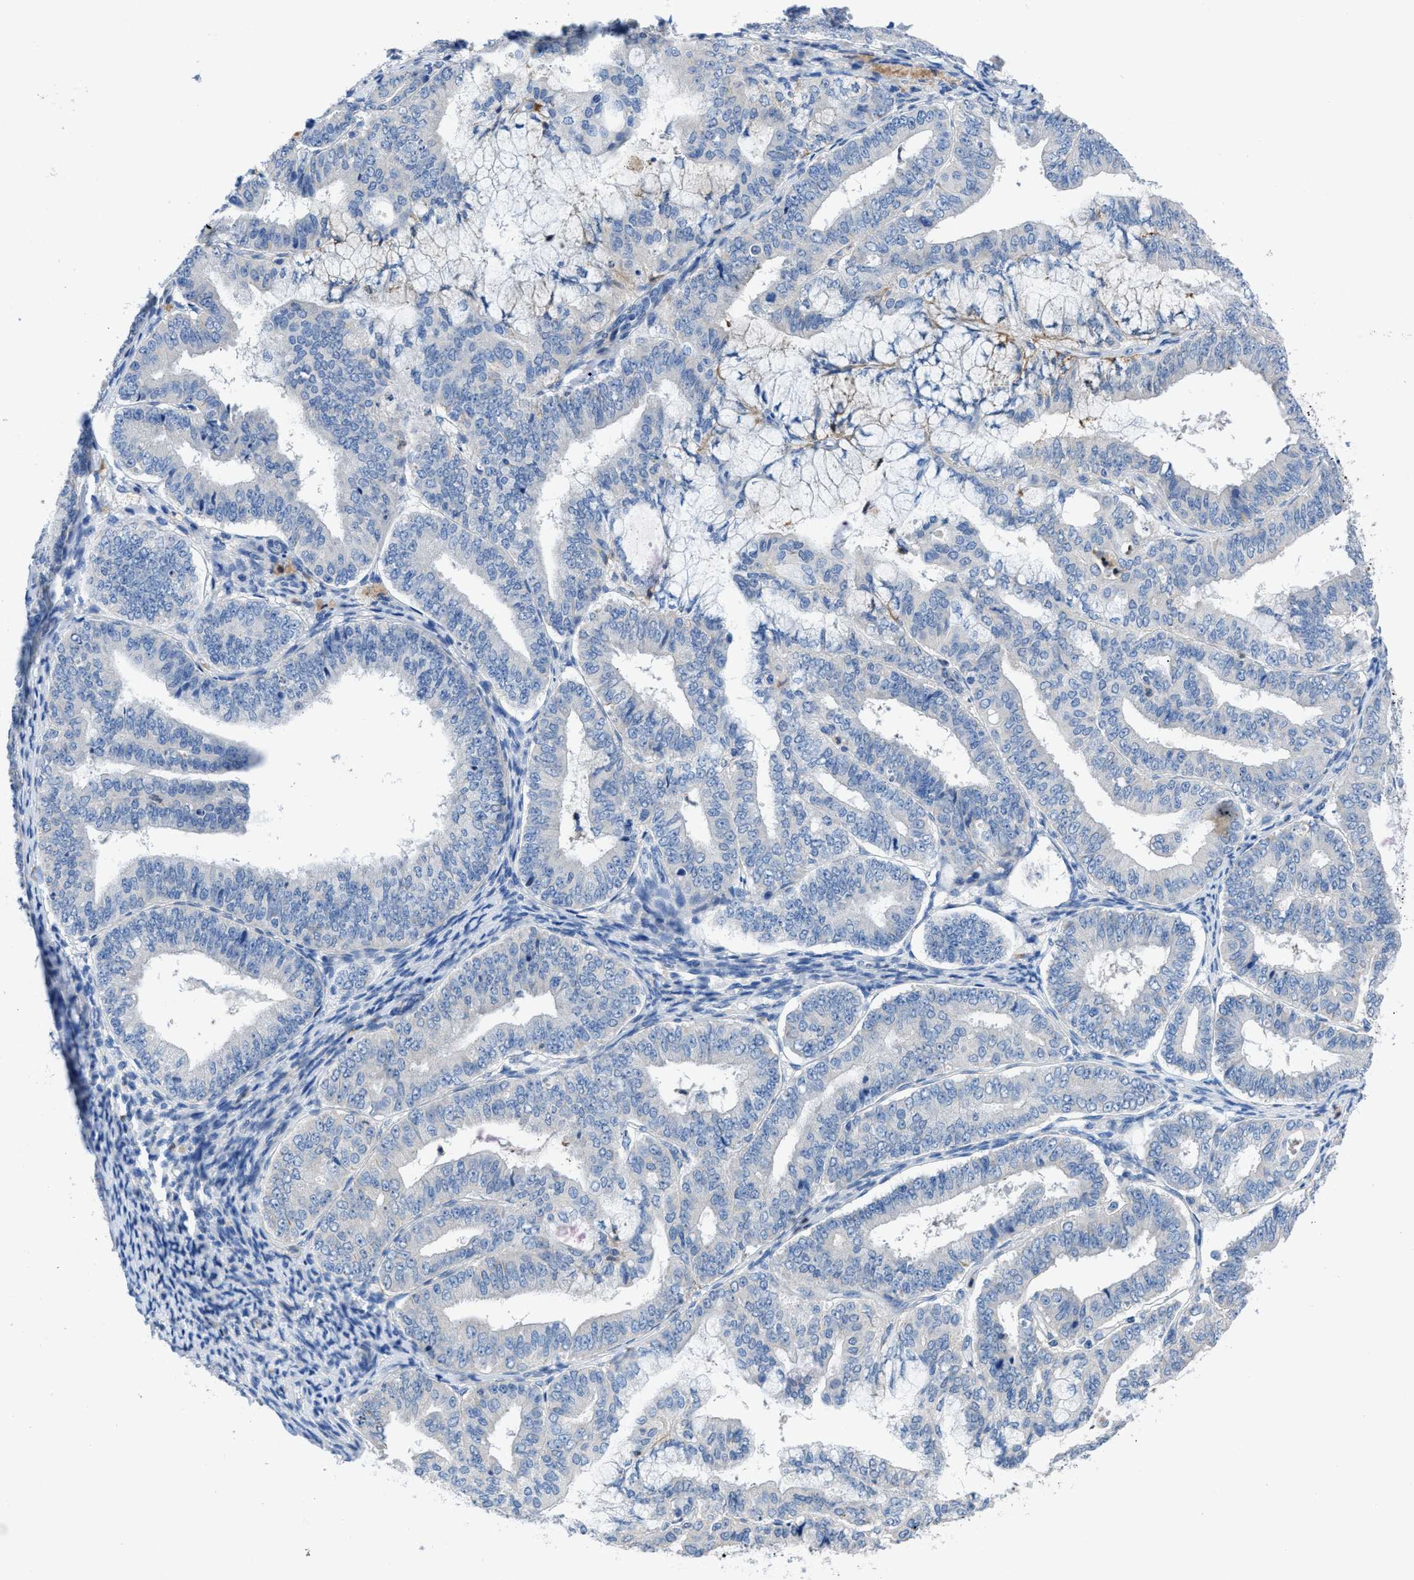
{"staining": {"intensity": "negative", "quantity": "none", "location": "none"}, "tissue": "endometrial cancer", "cell_type": "Tumor cells", "image_type": "cancer", "snomed": [{"axis": "morphology", "description": "Adenocarcinoma, NOS"}, {"axis": "topography", "description": "Endometrium"}], "caption": "Tumor cells are negative for brown protein staining in endometrial adenocarcinoma.", "gene": "ITPR1", "patient": {"sex": "female", "age": 63}}